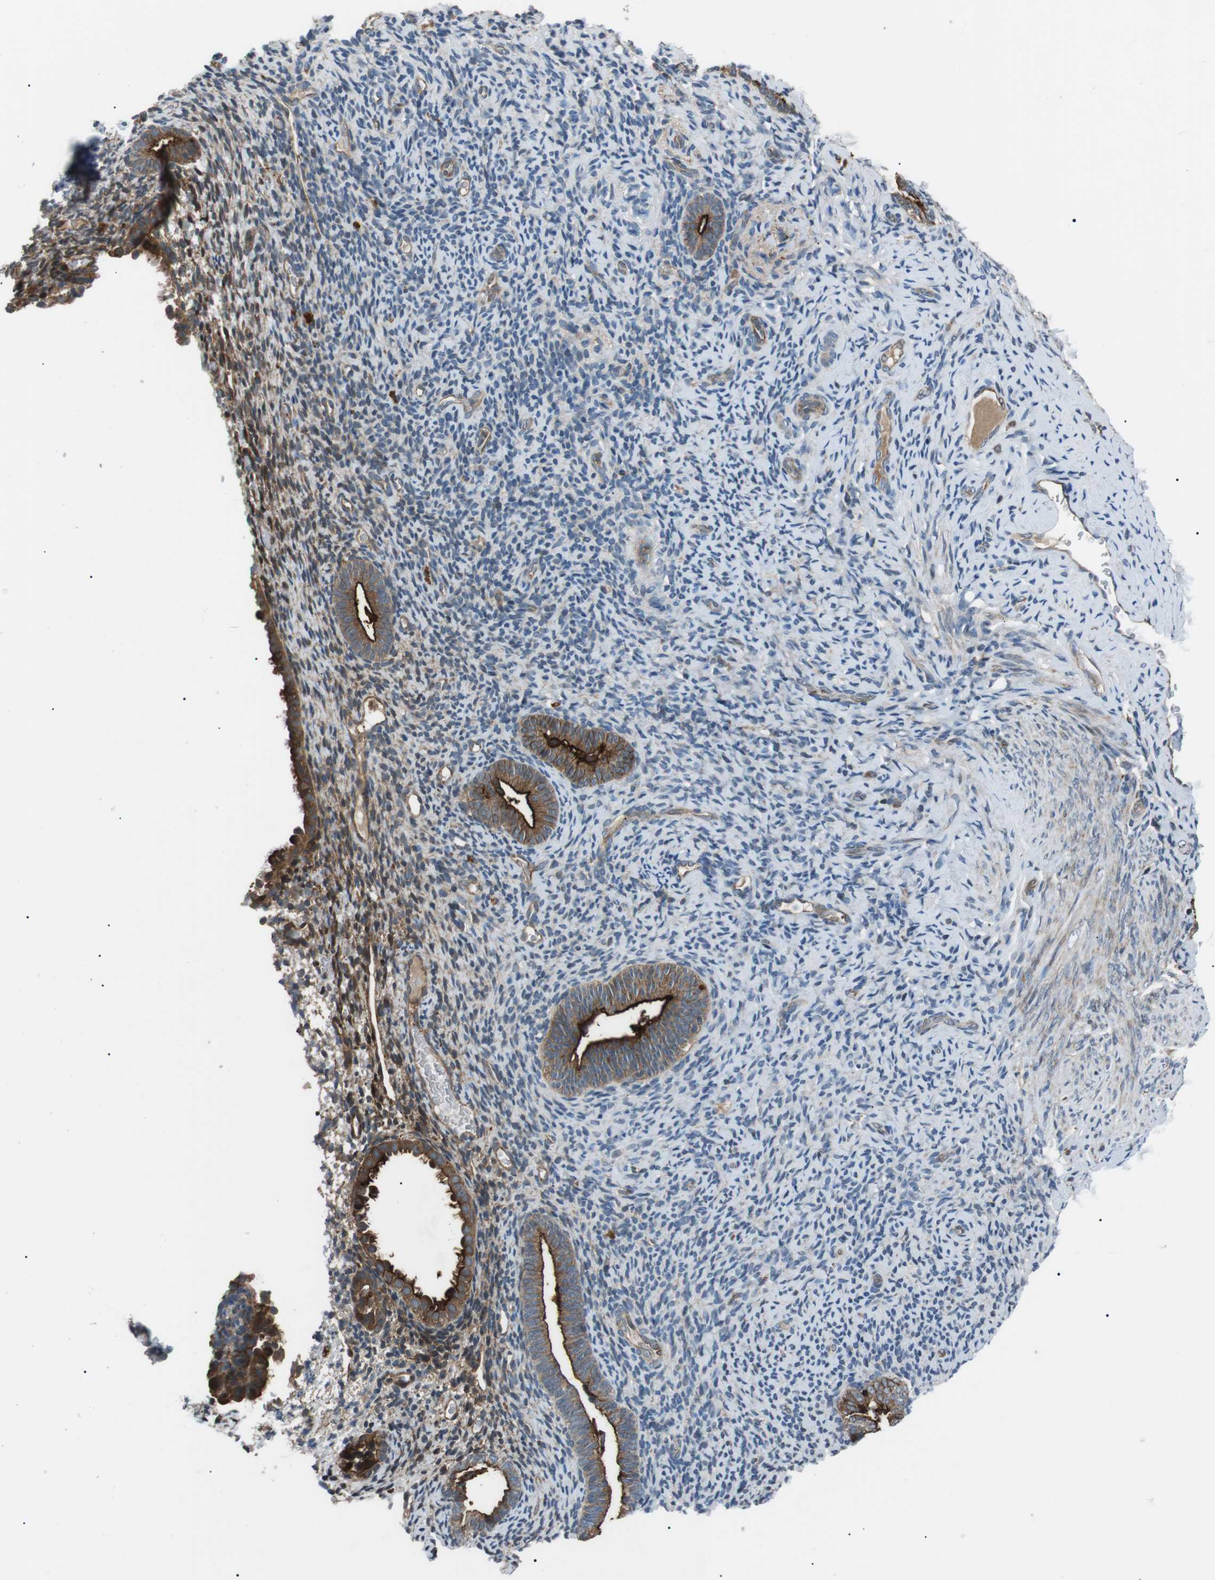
{"staining": {"intensity": "weak", "quantity": "<25%", "location": "cytoplasmic/membranous"}, "tissue": "endometrium", "cell_type": "Cells in endometrial stroma", "image_type": "normal", "snomed": [{"axis": "morphology", "description": "Normal tissue, NOS"}, {"axis": "topography", "description": "Endometrium"}], "caption": "DAB (3,3'-diaminobenzidine) immunohistochemical staining of unremarkable human endometrium exhibits no significant expression in cells in endometrial stroma.", "gene": "GPR161", "patient": {"sex": "female", "age": 51}}